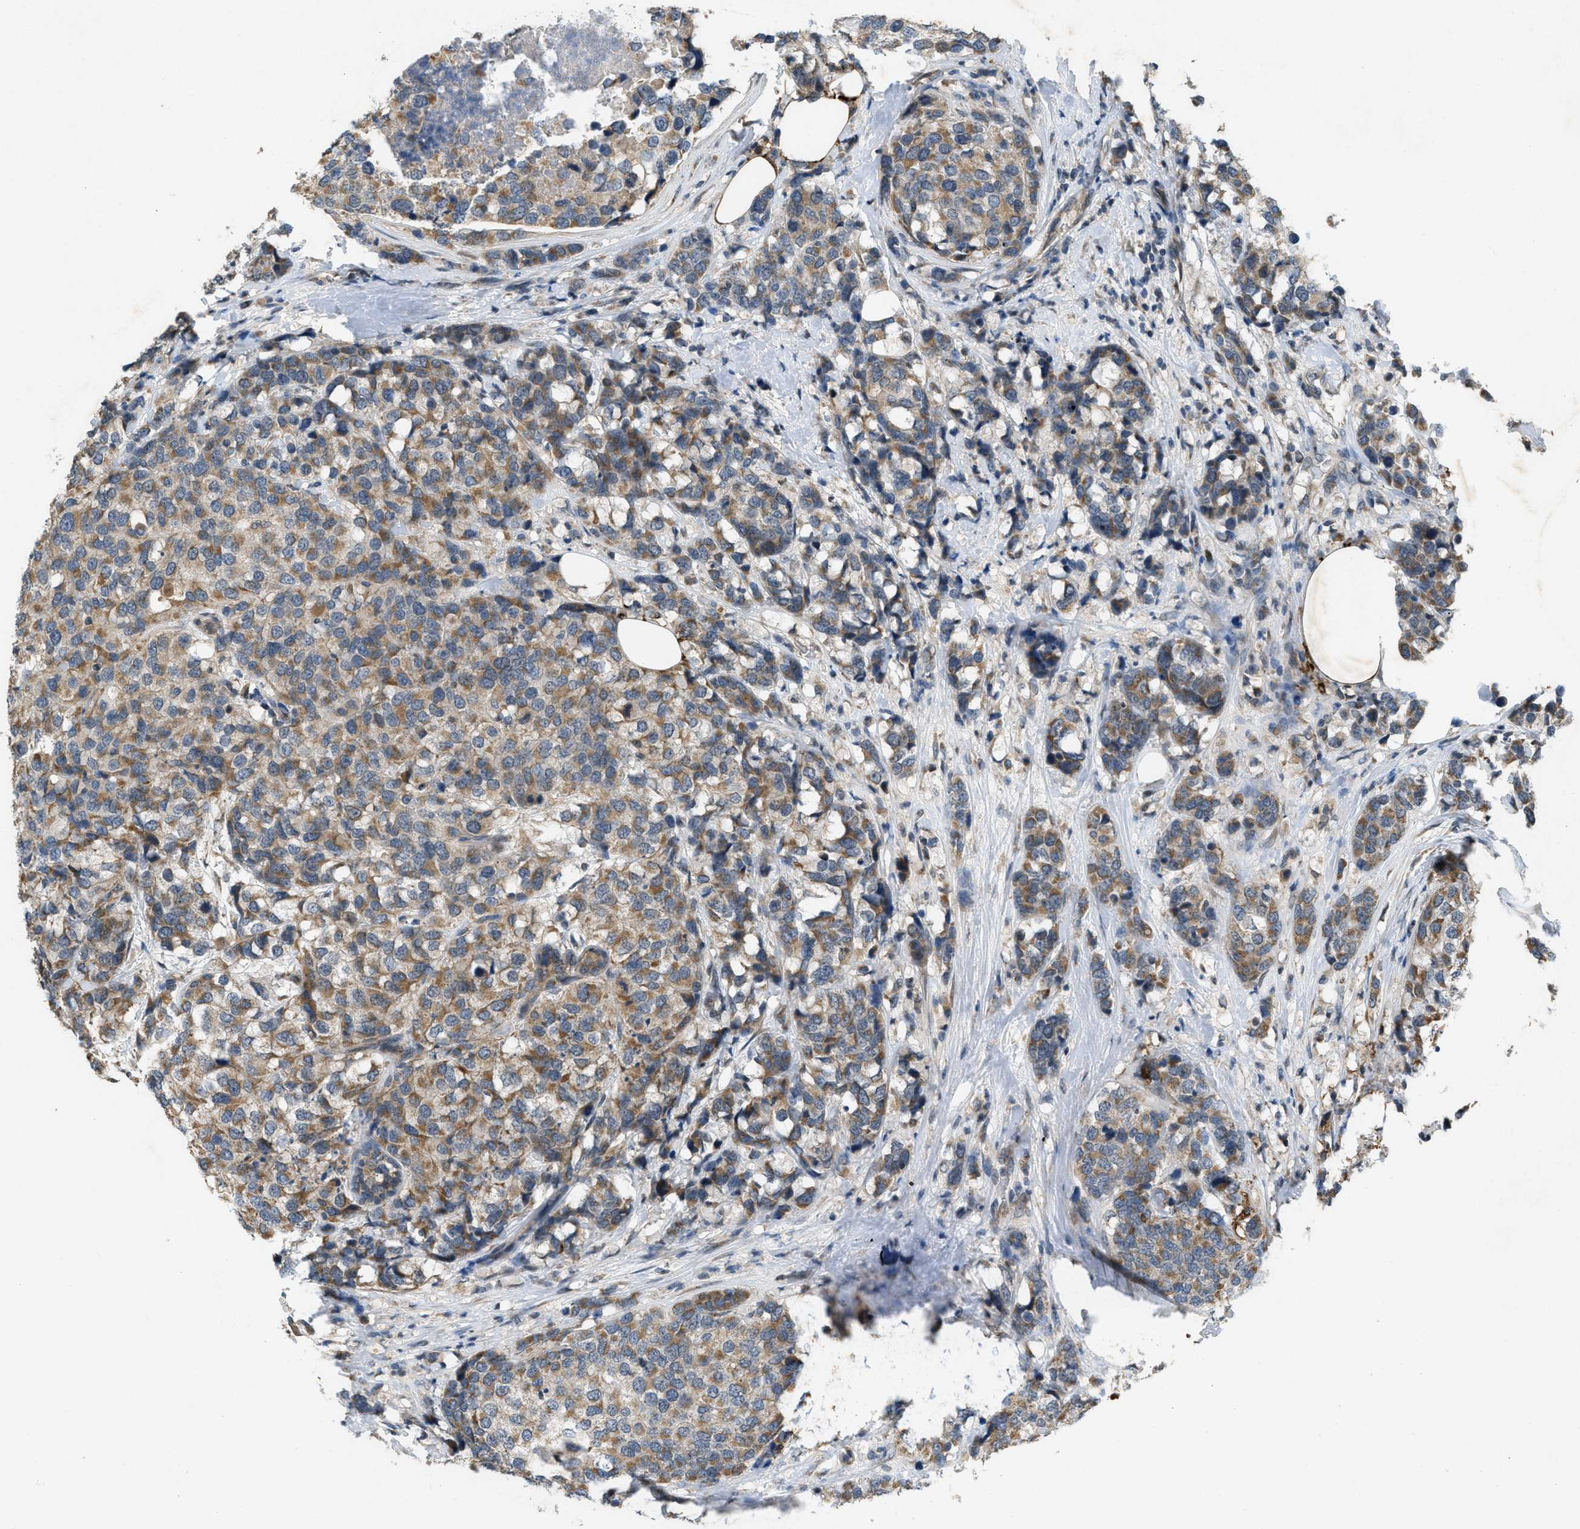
{"staining": {"intensity": "moderate", "quantity": ">75%", "location": "cytoplasmic/membranous"}, "tissue": "breast cancer", "cell_type": "Tumor cells", "image_type": "cancer", "snomed": [{"axis": "morphology", "description": "Lobular carcinoma"}, {"axis": "topography", "description": "Breast"}], "caption": "Breast cancer stained with a brown dye demonstrates moderate cytoplasmic/membranous positive expression in about >75% of tumor cells.", "gene": "PPP1R15A", "patient": {"sex": "female", "age": 59}}